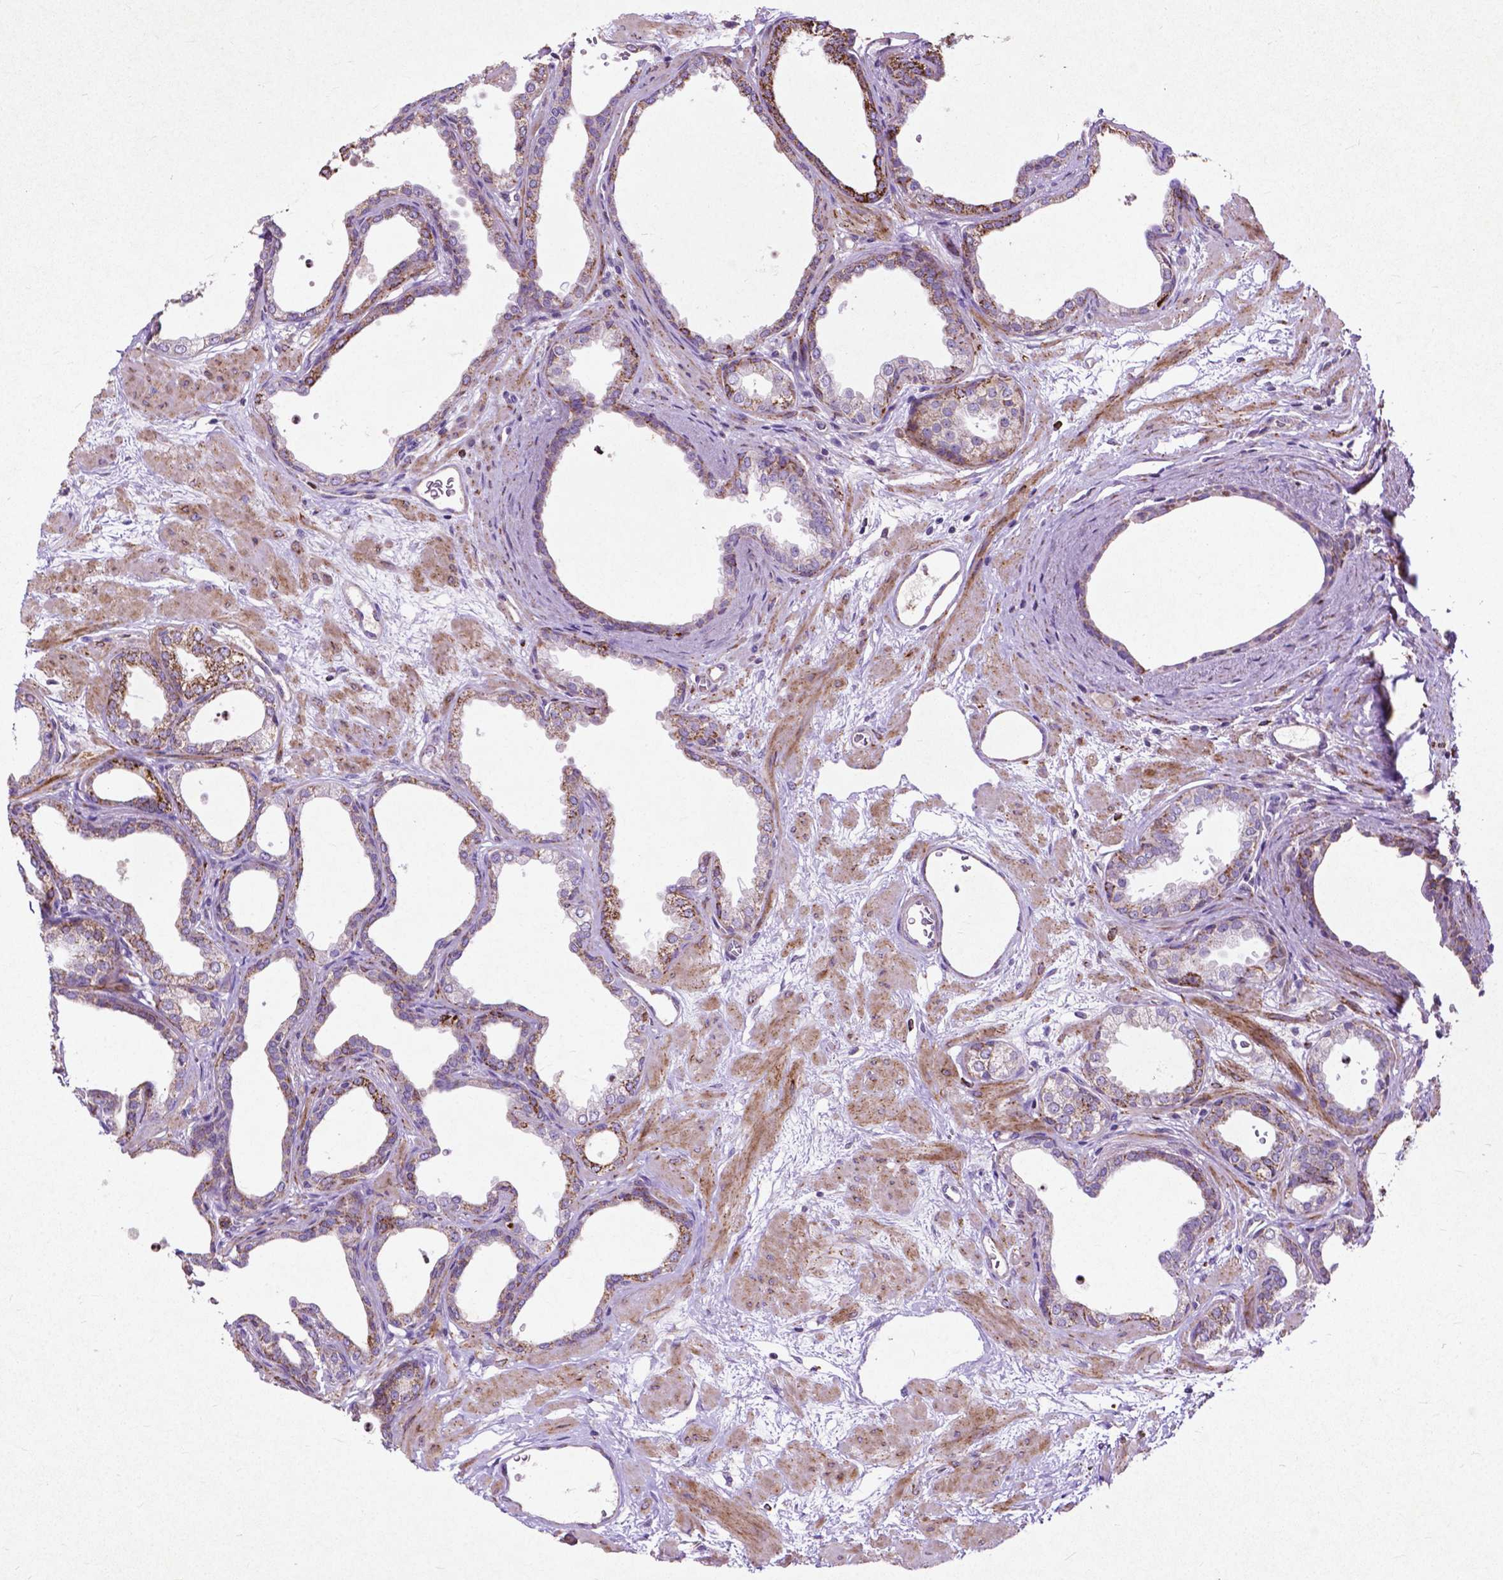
{"staining": {"intensity": "strong", "quantity": "25%-75%", "location": "cytoplasmic/membranous"}, "tissue": "prostate", "cell_type": "Glandular cells", "image_type": "normal", "snomed": [{"axis": "morphology", "description": "Normal tissue, NOS"}, {"axis": "topography", "description": "Prostate"}], "caption": "A micrograph showing strong cytoplasmic/membranous staining in about 25%-75% of glandular cells in unremarkable prostate, as visualized by brown immunohistochemical staining.", "gene": "THEGL", "patient": {"sex": "male", "age": 37}}